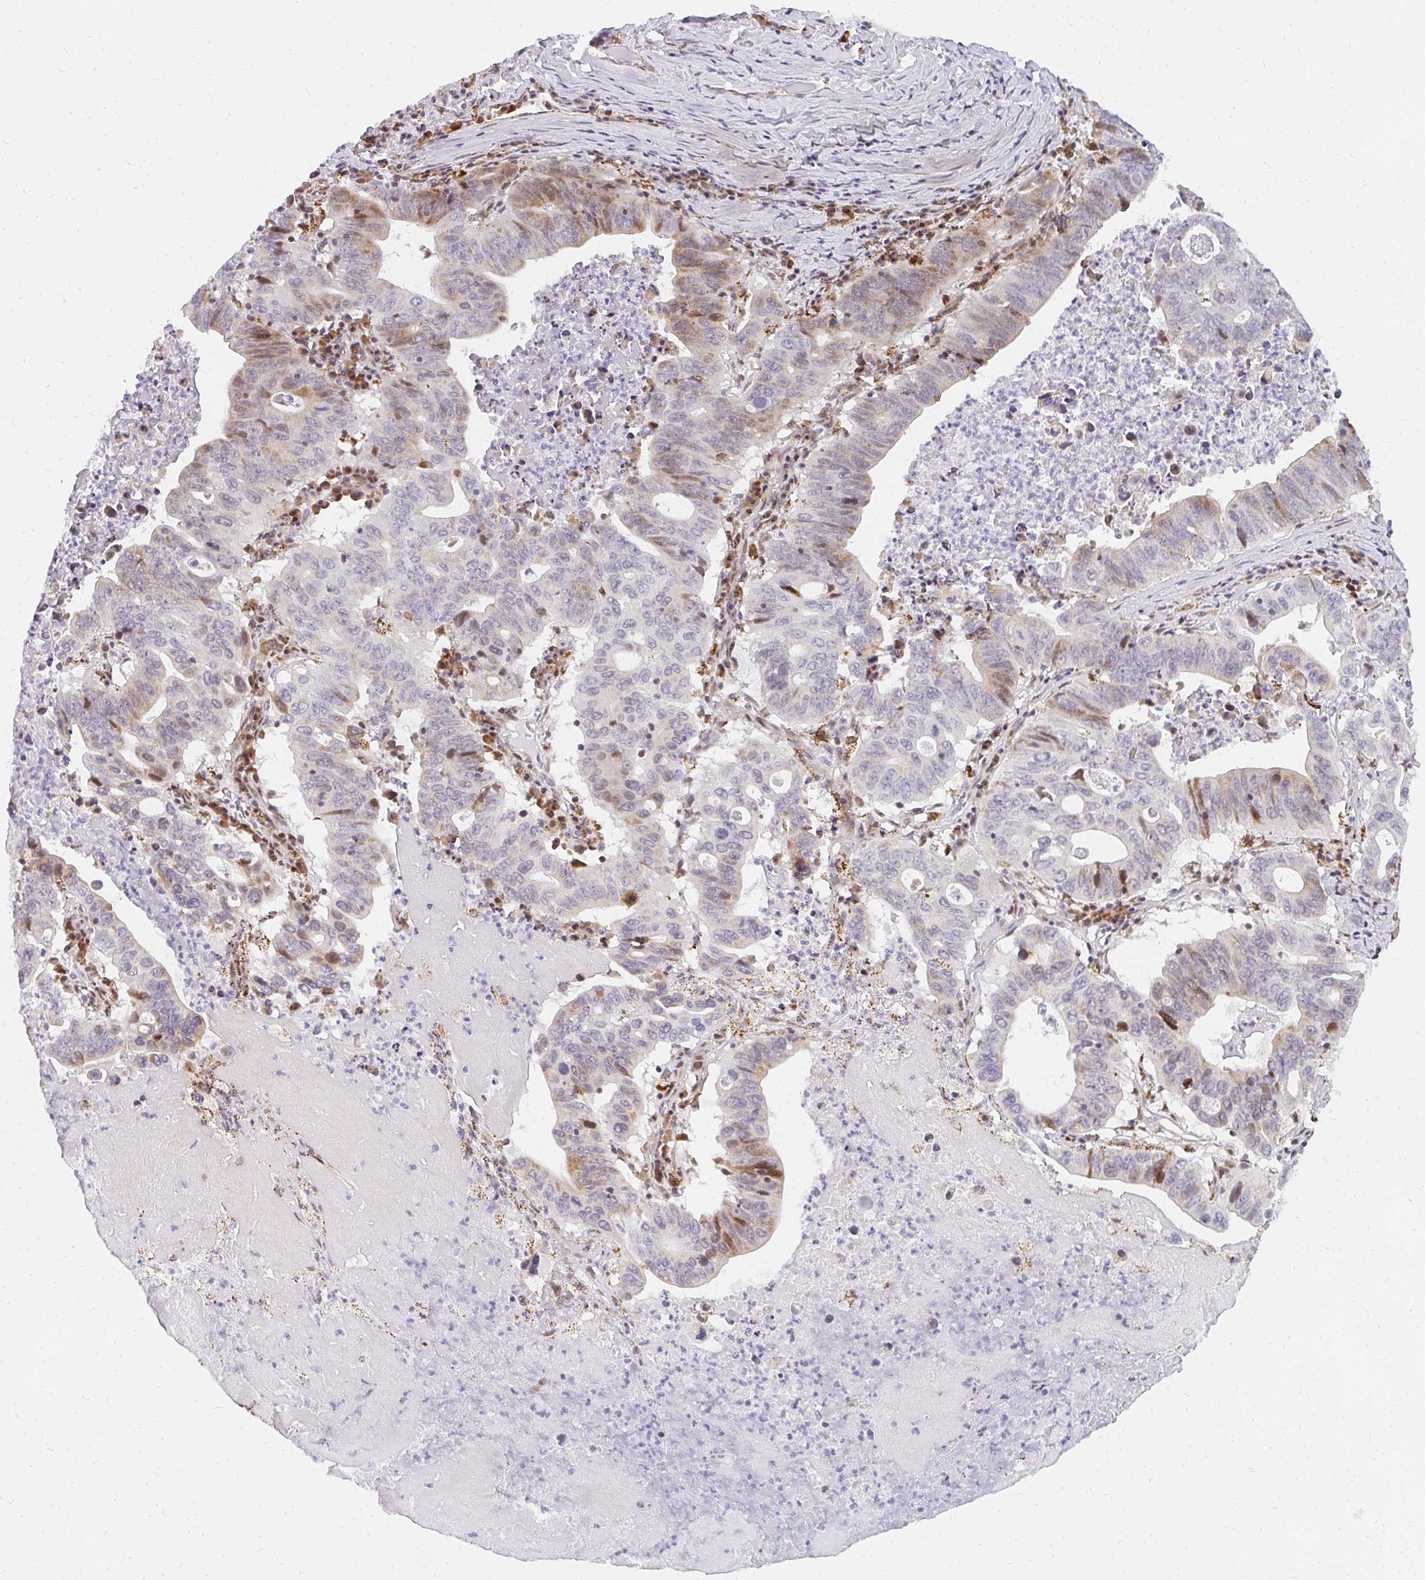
{"staining": {"intensity": "moderate", "quantity": "25%-75%", "location": "nuclear"}, "tissue": "lung cancer", "cell_type": "Tumor cells", "image_type": "cancer", "snomed": [{"axis": "morphology", "description": "Adenocarcinoma, NOS"}, {"axis": "topography", "description": "Lung"}], "caption": "Brown immunohistochemical staining in lung adenocarcinoma reveals moderate nuclear staining in approximately 25%-75% of tumor cells. The staining was performed using DAB (3,3'-diaminobenzidine) to visualize the protein expression in brown, while the nuclei were stained in blue with hematoxylin (Magnification: 20x).", "gene": "PLA2G5", "patient": {"sex": "female", "age": 60}}